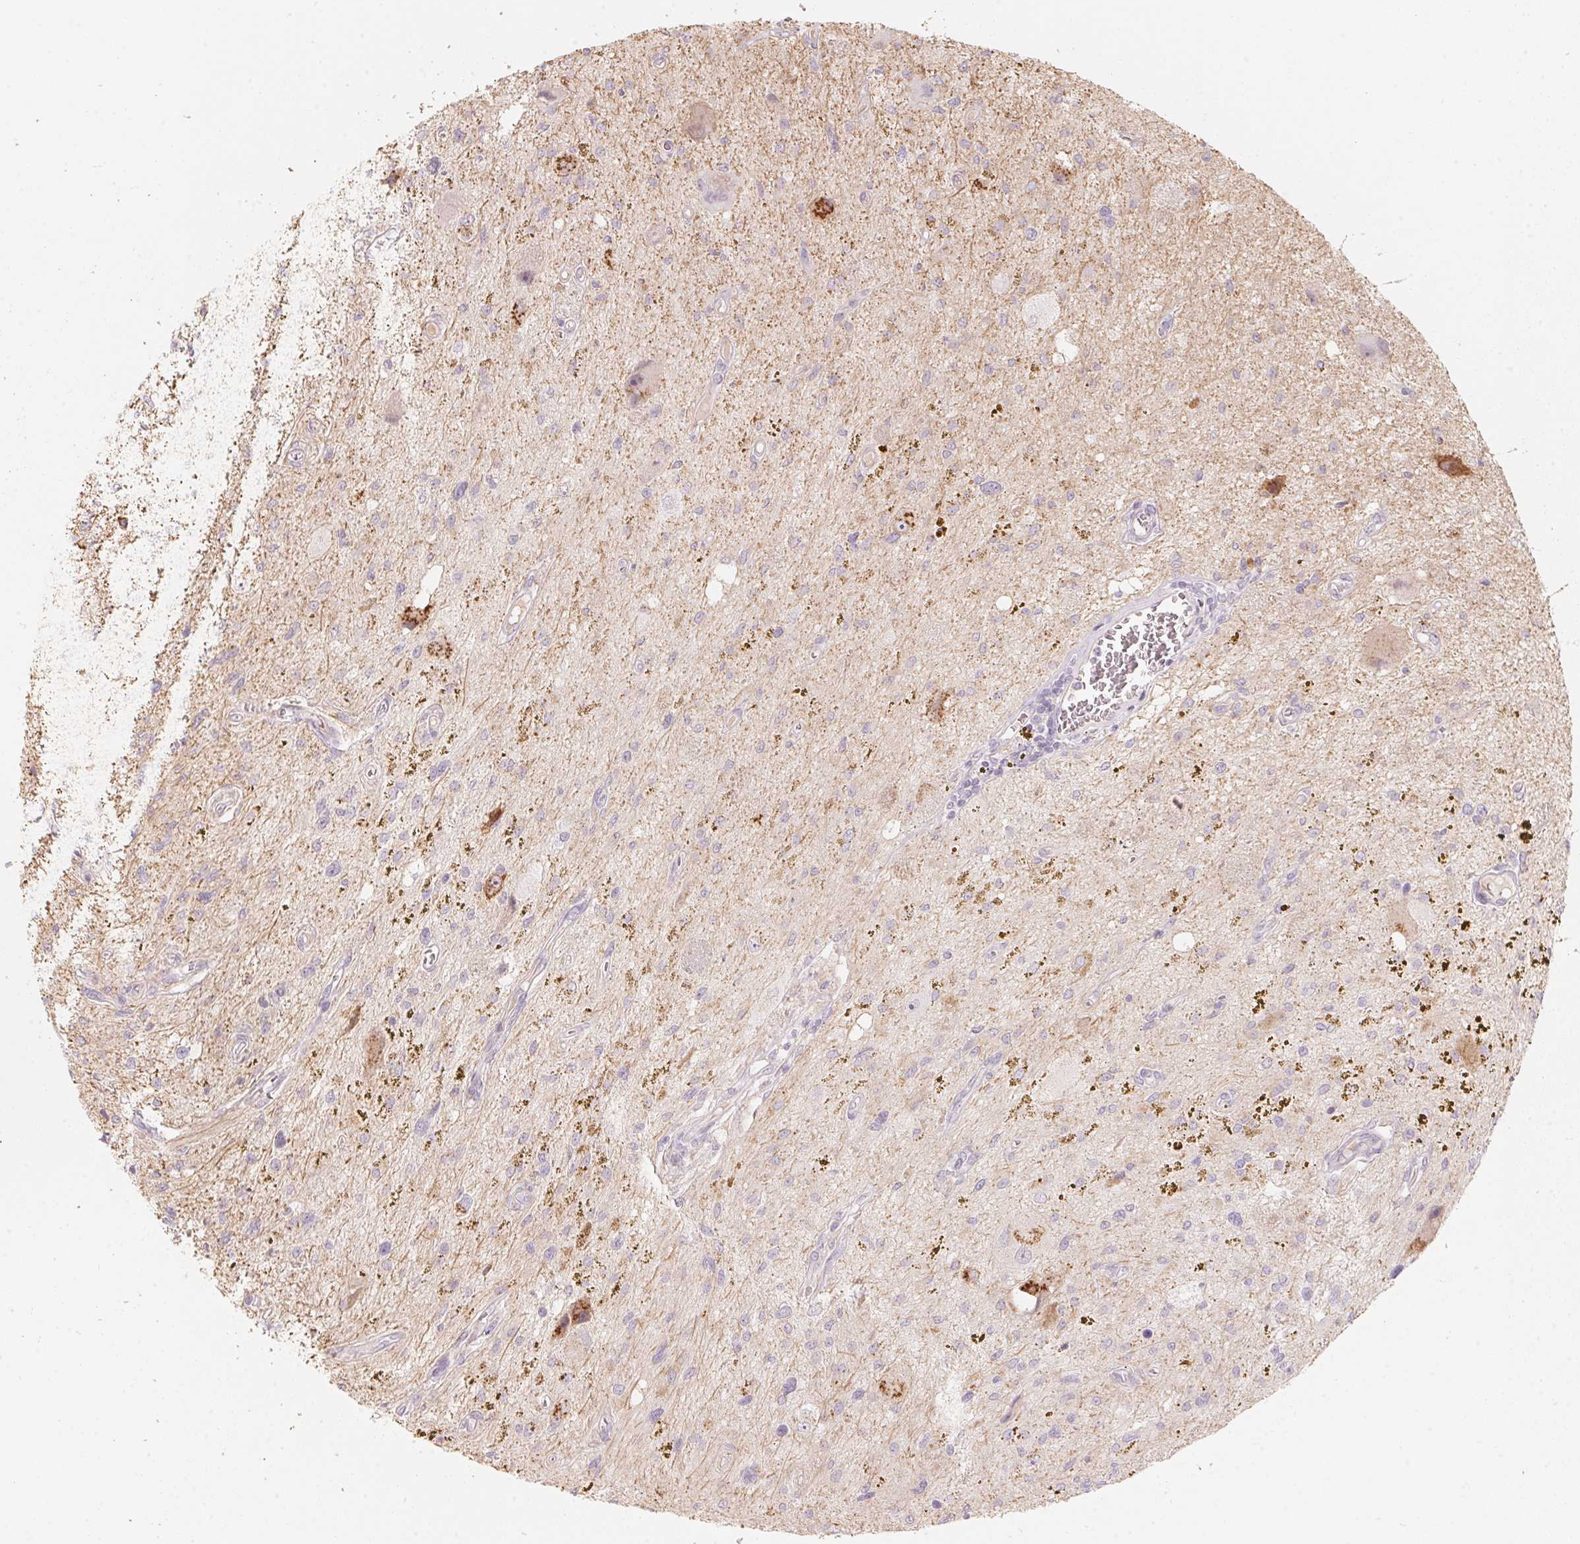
{"staining": {"intensity": "negative", "quantity": "none", "location": "none"}, "tissue": "glioma", "cell_type": "Tumor cells", "image_type": "cancer", "snomed": [{"axis": "morphology", "description": "Glioma, malignant, Low grade"}, {"axis": "topography", "description": "Cerebellum"}], "caption": "An IHC histopathology image of glioma is shown. There is no staining in tumor cells of glioma.", "gene": "TP53AIP1", "patient": {"sex": "female", "age": 14}}